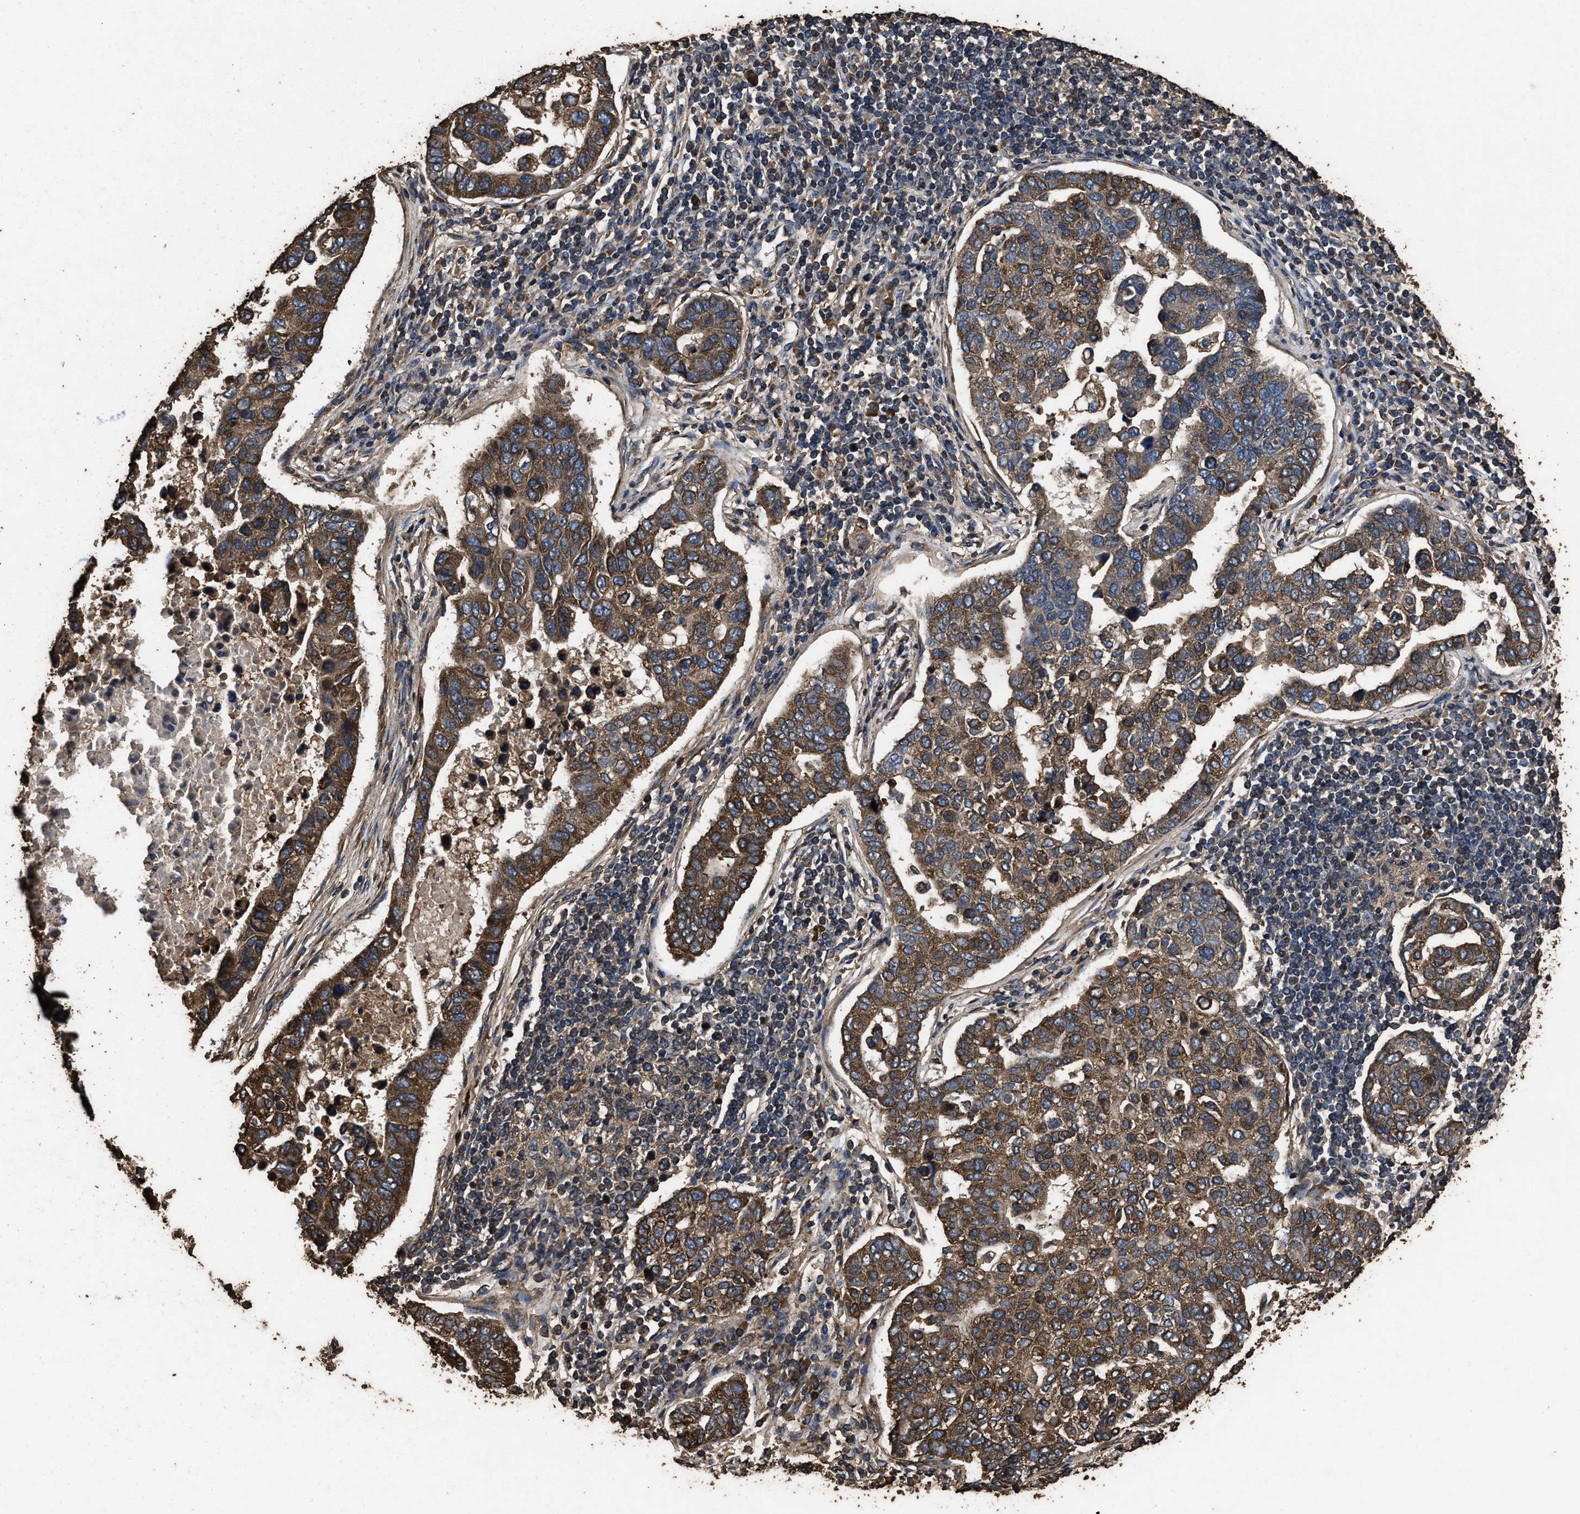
{"staining": {"intensity": "moderate", "quantity": ">75%", "location": "cytoplasmic/membranous"}, "tissue": "pancreatic cancer", "cell_type": "Tumor cells", "image_type": "cancer", "snomed": [{"axis": "morphology", "description": "Adenocarcinoma, NOS"}, {"axis": "topography", "description": "Pancreas"}], "caption": "Brown immunohistochemical staining in human pancreatic adenocarcinoma displays moderate cytoplasmic/membranous expression in about >75% of tumor cells. Nuclei are stained in blue.", "gene": "ZMYND19", "patient": {"sex": "female", "age": 61}}